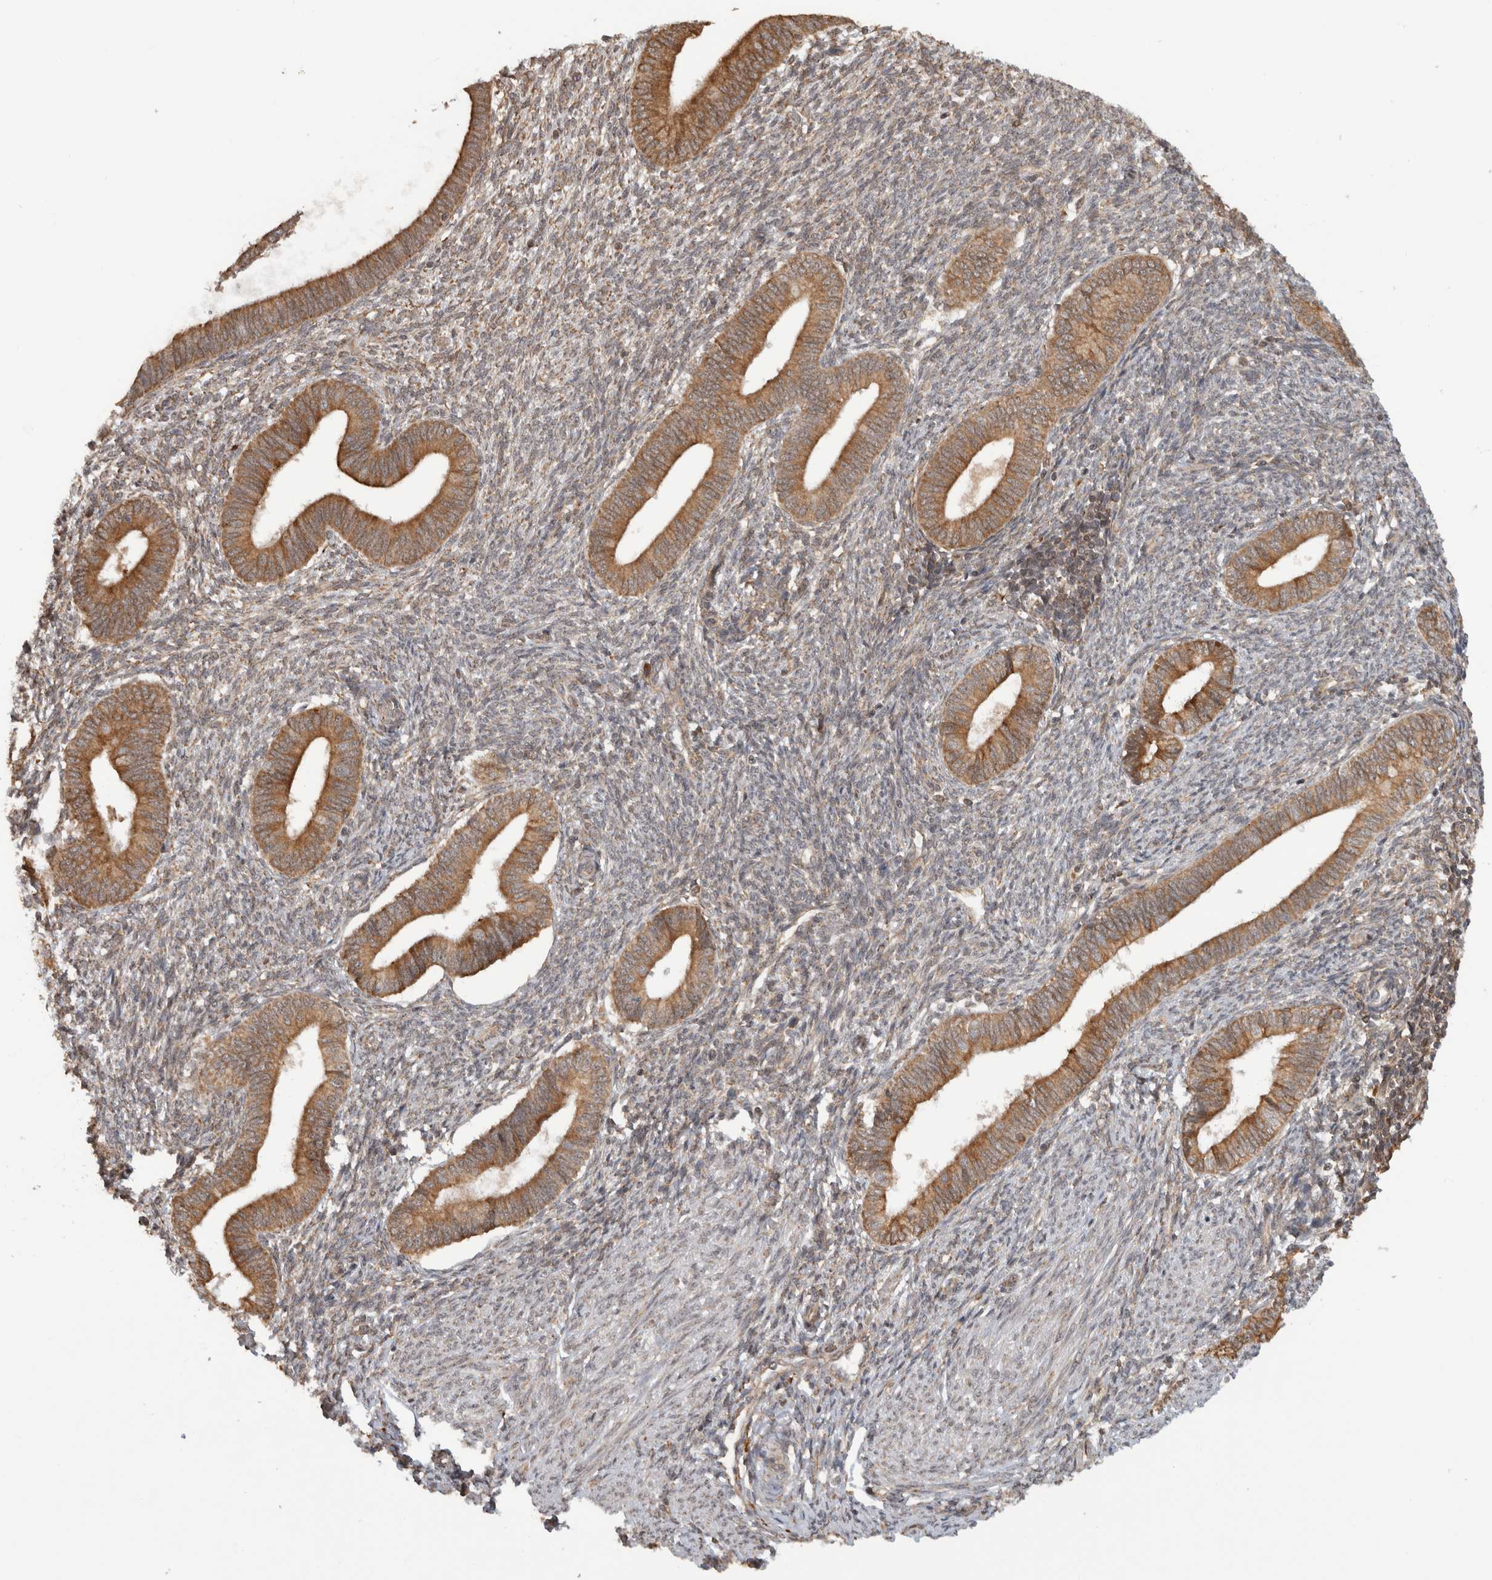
{"staining": {"intensity": "weak", "quantity": "25%-75%", "location": "cytoplasmic/membranous"}, "tissue": "endometrium", "cell_type": "Cells in endometrial stroma", "image_type": "normal", "snomed": [{"axis": "morphology", "description": "Normal tissue, NOS"}, {"axis": "topography", "description": "Endometrium"}], "caption": "Normal endometrium demonstrates weak cytoplasmic/membranous staining in about 25%-75% of cells in endometrial stroma, visualized by immunohistochemistry.", "gene": "MS4A7", "patient": {"sex": "female", "age": 46}}